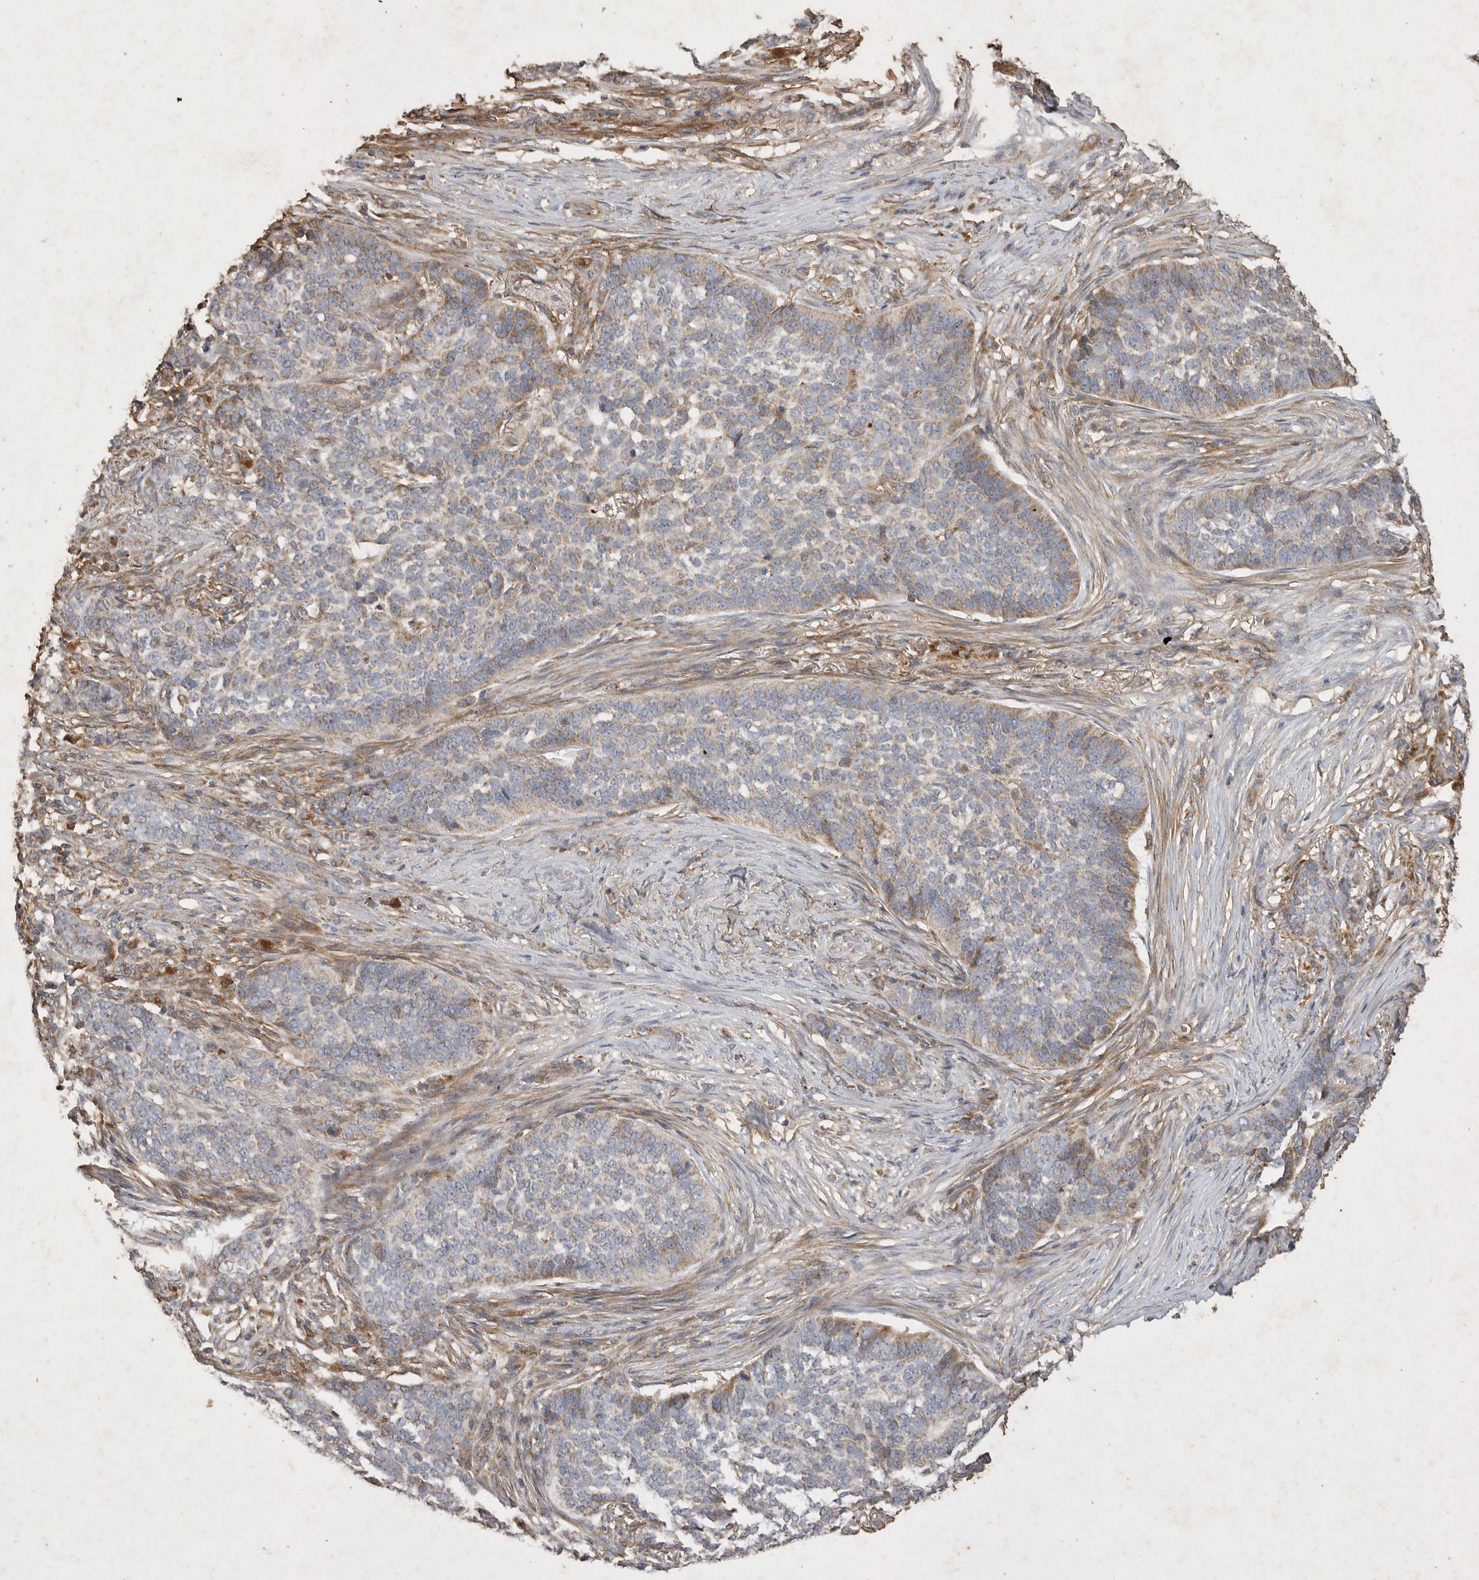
{"staining": {"intensity": "moderate", "quantity": "25%-75%", "location": "cytoplasmic/membranous"}, "tissue": "skin cancer", "cell_type": "Tumor cells", "image_type": "cancer", "snomed": [{"axis": "morphology", "description": "Basal cell carcinoma"}, {"axis": "topography", "description": "Skin"}], "caption": "Immunohistochemistry (IHC) micrograph of human skin cancer stained for a protein (brown), which demonstrates medium levels of moderate cytoplasmic/membranous positivity in approximately 25%-75% of tumor cells.", "gene": "MRPL41", "patient": {"sex": "male", "age": 85}}